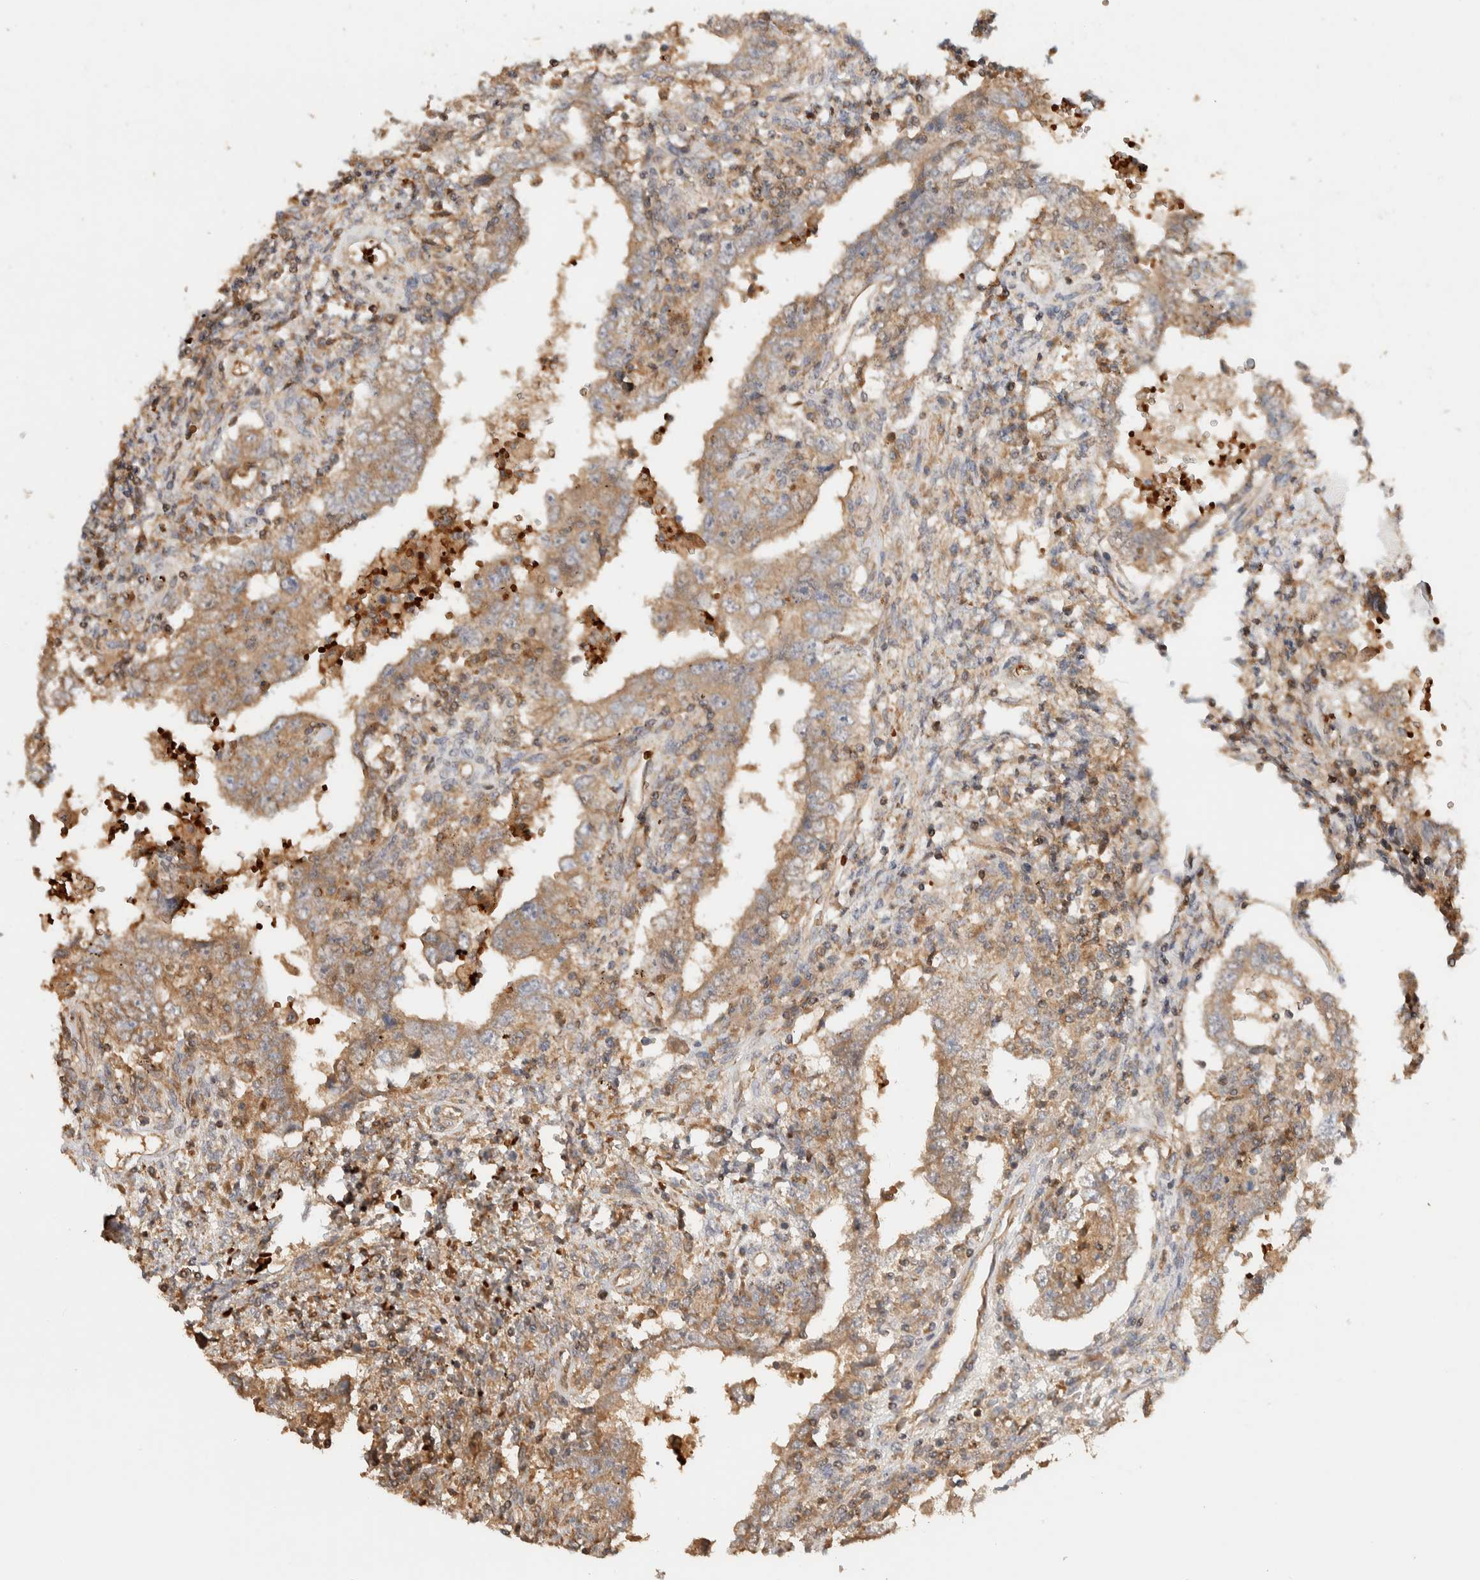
{"staining": {"intensity": "moderate", "quantity": ">75%", "location": "cytoplasmic/membranous"}, "tissue": "testis cancer", "cell_type": "Tumor cells", "image_type": "cancer", "snomed": [{"axis": "morphology", "description": "Carcinoma, Embryonal, NOS"}, {"axis": "topography", "description": "Testis"}], "caption": "A high-resolution photomicrograph shows IHC staining of testis cancer, which demonstrates moderate cytoplasmic/membranous staining in about >75% of tumor cells. (Stains: DAB in brown, nuclei in blue, Microscopy: brightfield microscopy at high magnification).", "gene": "TTI2", "patient": {"sex": "male", "age": 26}}